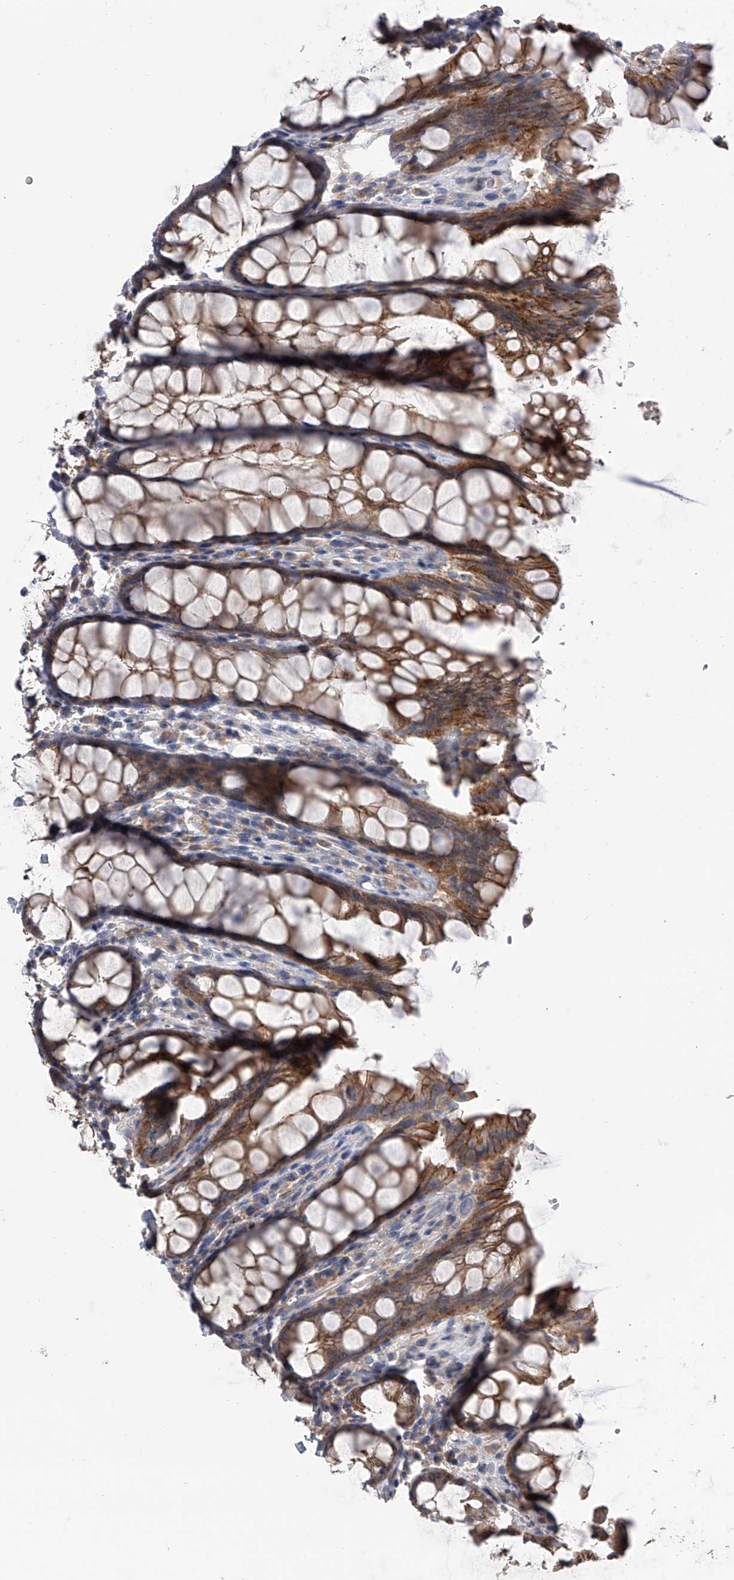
{"staining": {"intensity": "moderate", "quantity": ">75%", "location": "cytoplasmic/membranous"}, "tissue": "rectum", "cell_type": "Glandular cells", "image_type": "normal", "snomed": [{"axis": "morphology", "description": "Normal tissue, NOS"}, {"axis": "topography", "description": "Rectum"}], "caption": "The micrograph reveals staining of unremarkable rectum, revealing moderate cytoplasmic/membranous protein staining (brown color) within glandular cells.", "gene": "ZNF343", "patient": {"sex": "male", "age": 64}}